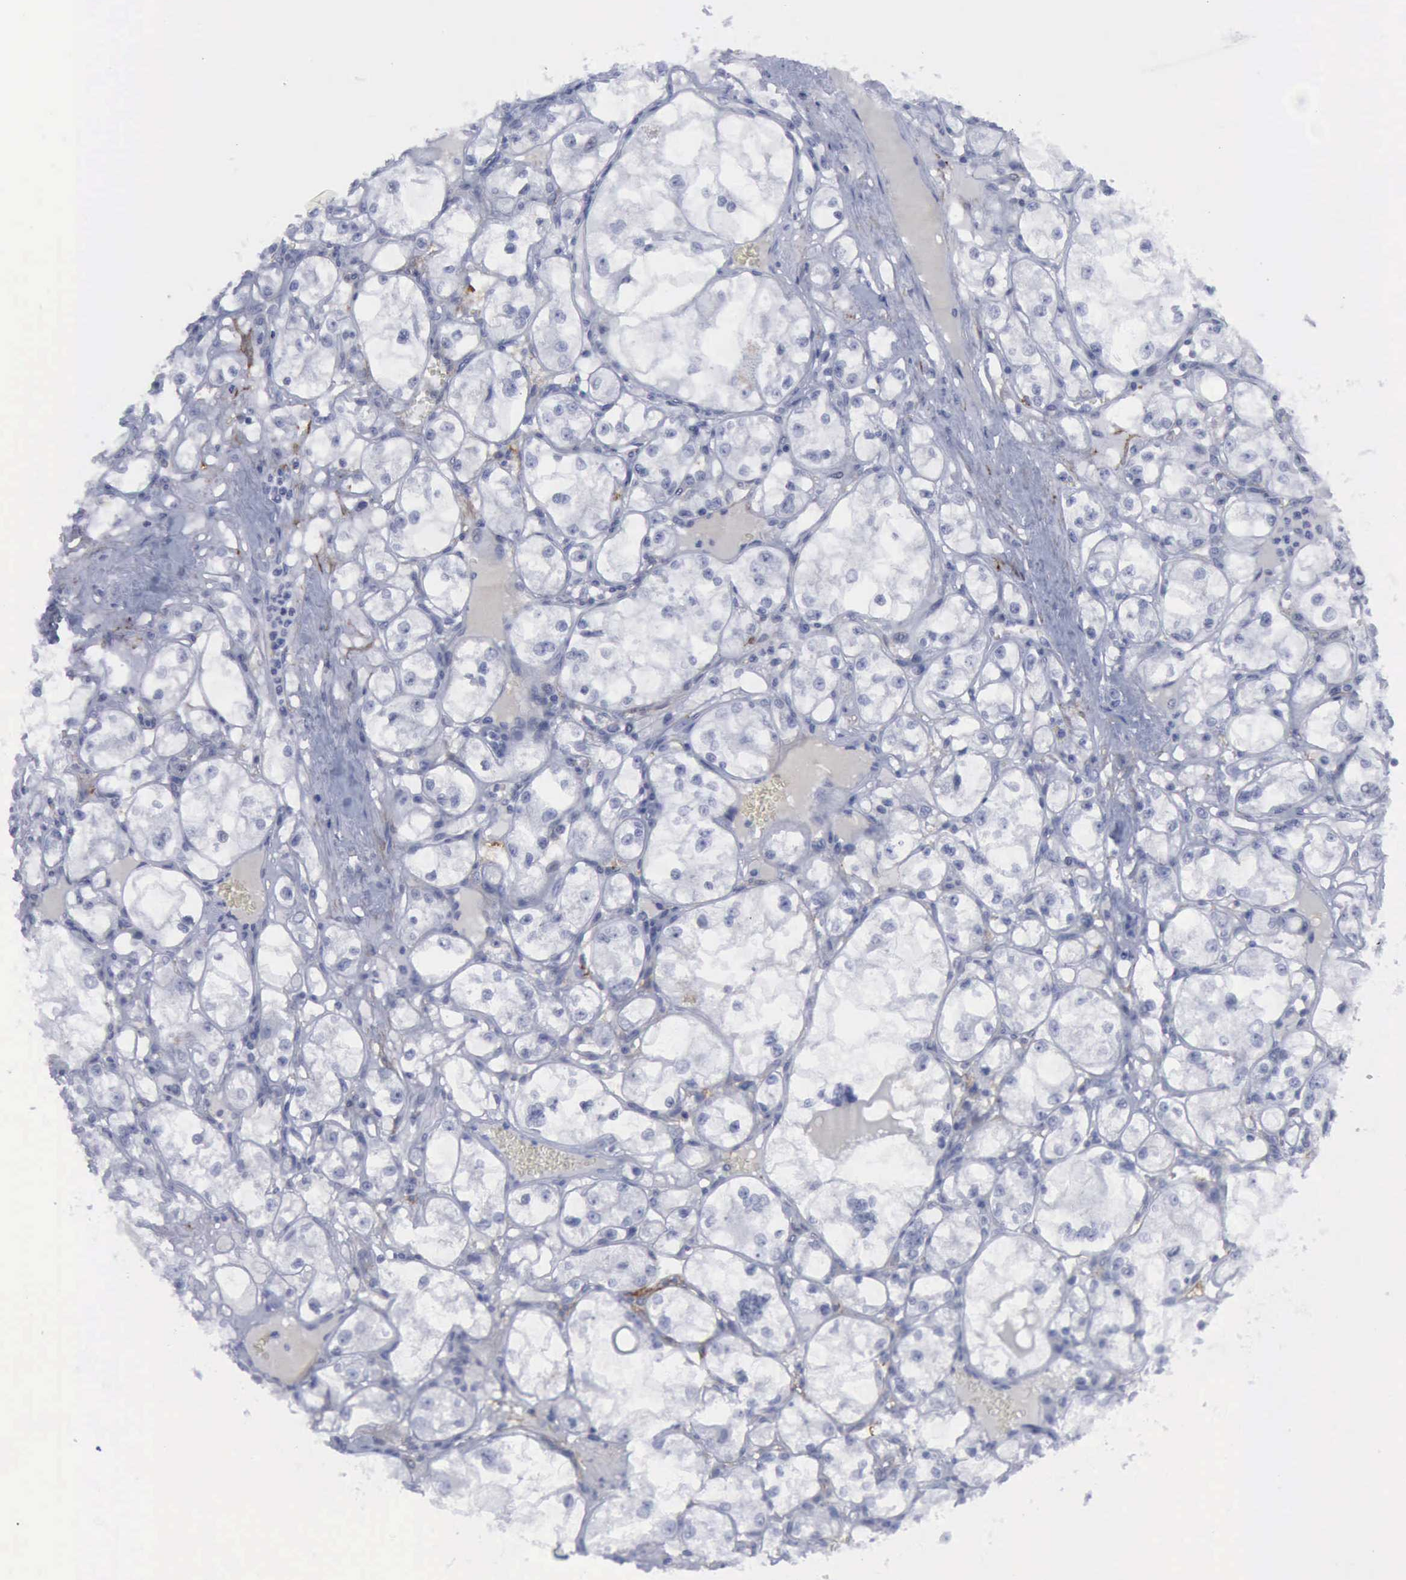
{"staining": {"intensity": "negative", "quantity": "none", "location": "none"}, "tissue": "renal cancer", "cell_type": "Tumor cells", "image_type": "cancer", "snomed": [{"axis": "morphology", "description": "Adenocarcinoma, NOS"}, {"axis": "topography", "description": "Kidney"}], "caption": "There is no significant positivity in tumor cells of renal cancer (adenocarcinoma).", "gene": "NGFR", "patient": {"sex": "male", "age": 61}}